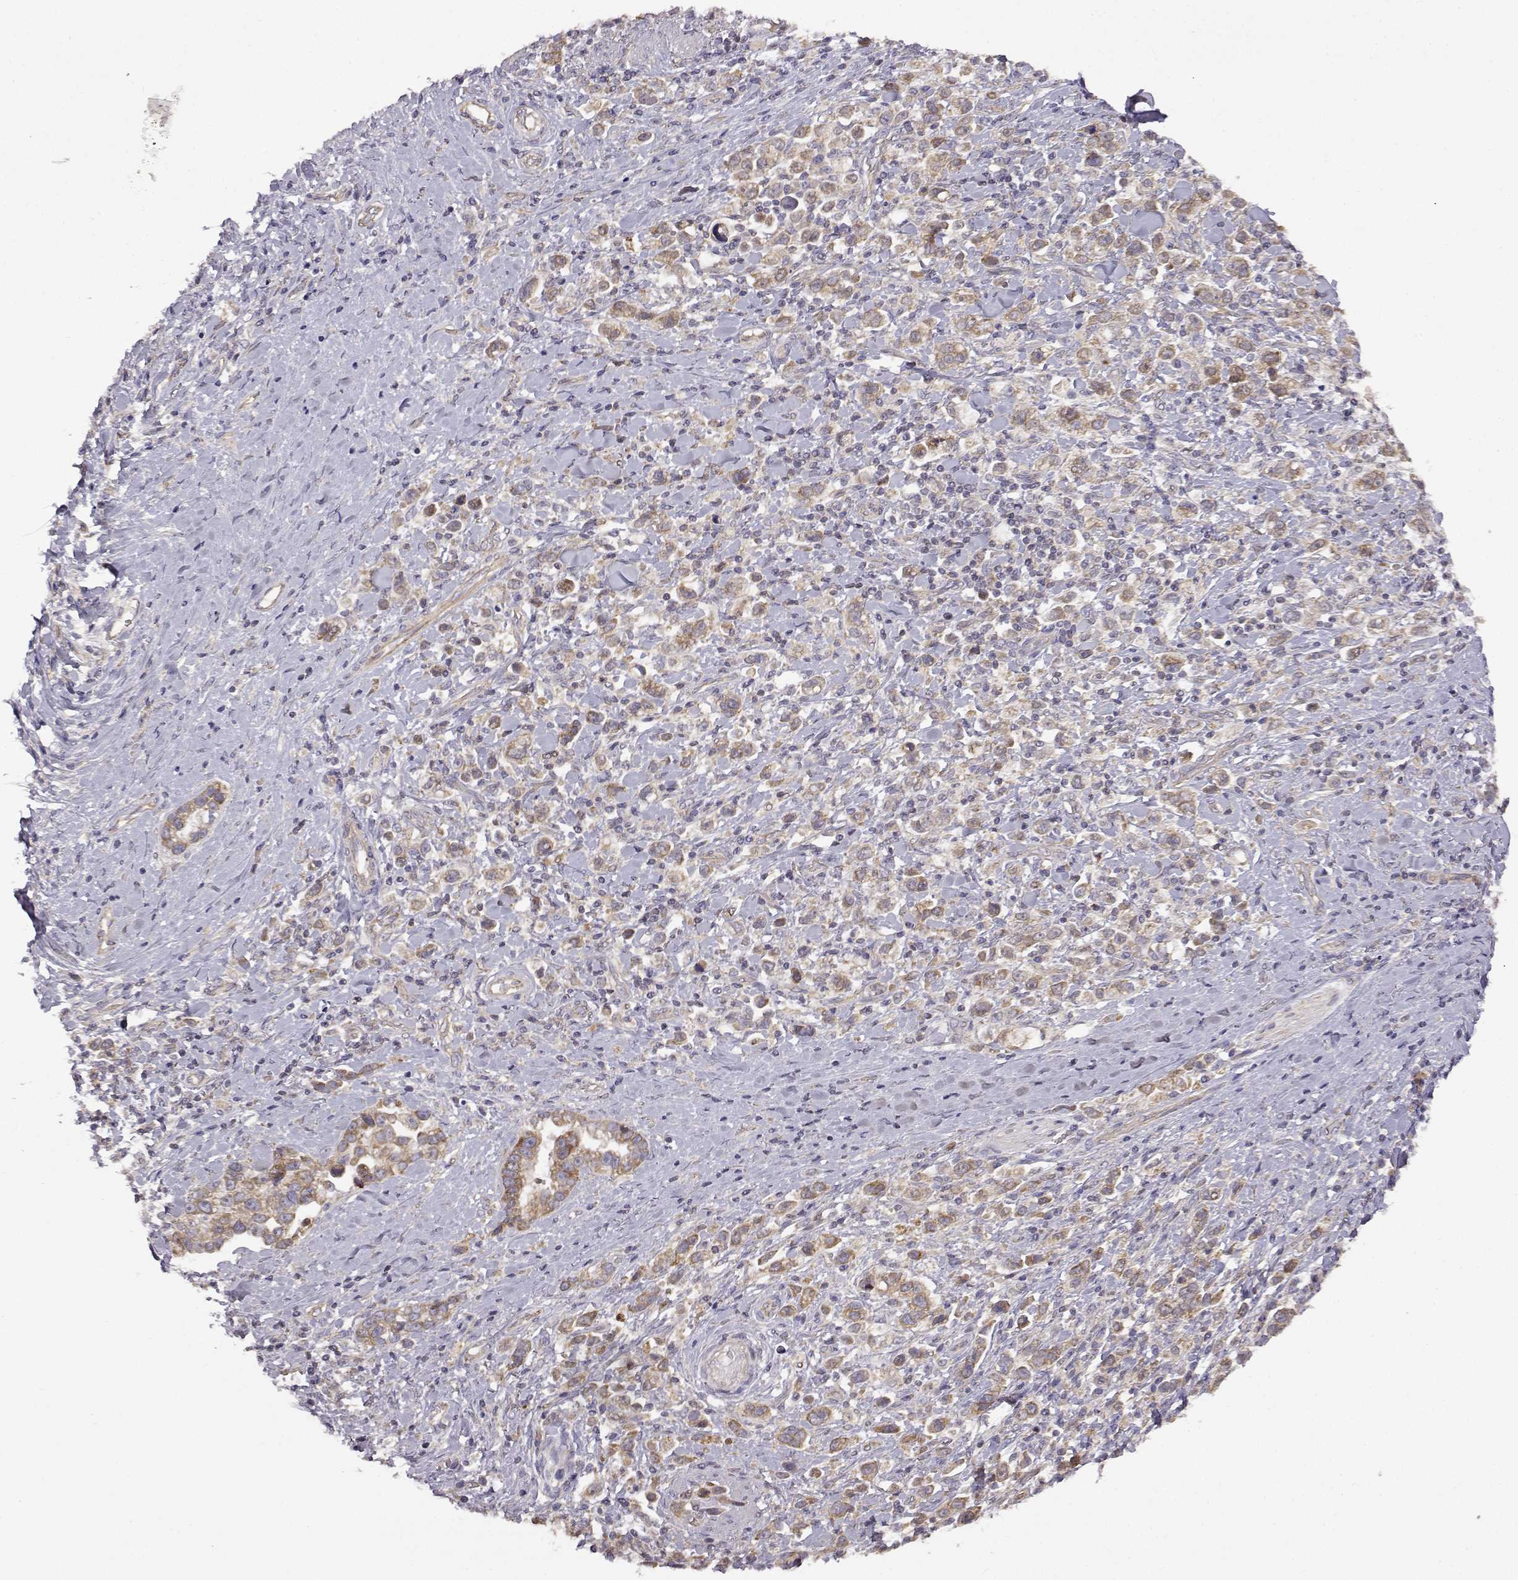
{"staining": {"intensity": "moderate", "quantity": "<25%", "location": "cytoplasmic/membranous"}, "tissue": "stomach cancer", "cell_type": "Tumor cells", "image_type": "cancer", "snomed": [{"axis": "morphology", "description": "Adenocarcinoma, NOS"}, {"axis": "topography", "description": "Stomach"}], "caption": "This histopathology image shows immunohistochemistry staining of human adenocarcinoma (stomach), with low moderate cytoplasmic/membranous positivity in about <25% of tumor cells.", "gene": "DDC", "patient": {"sex": "male", "age": 93}}